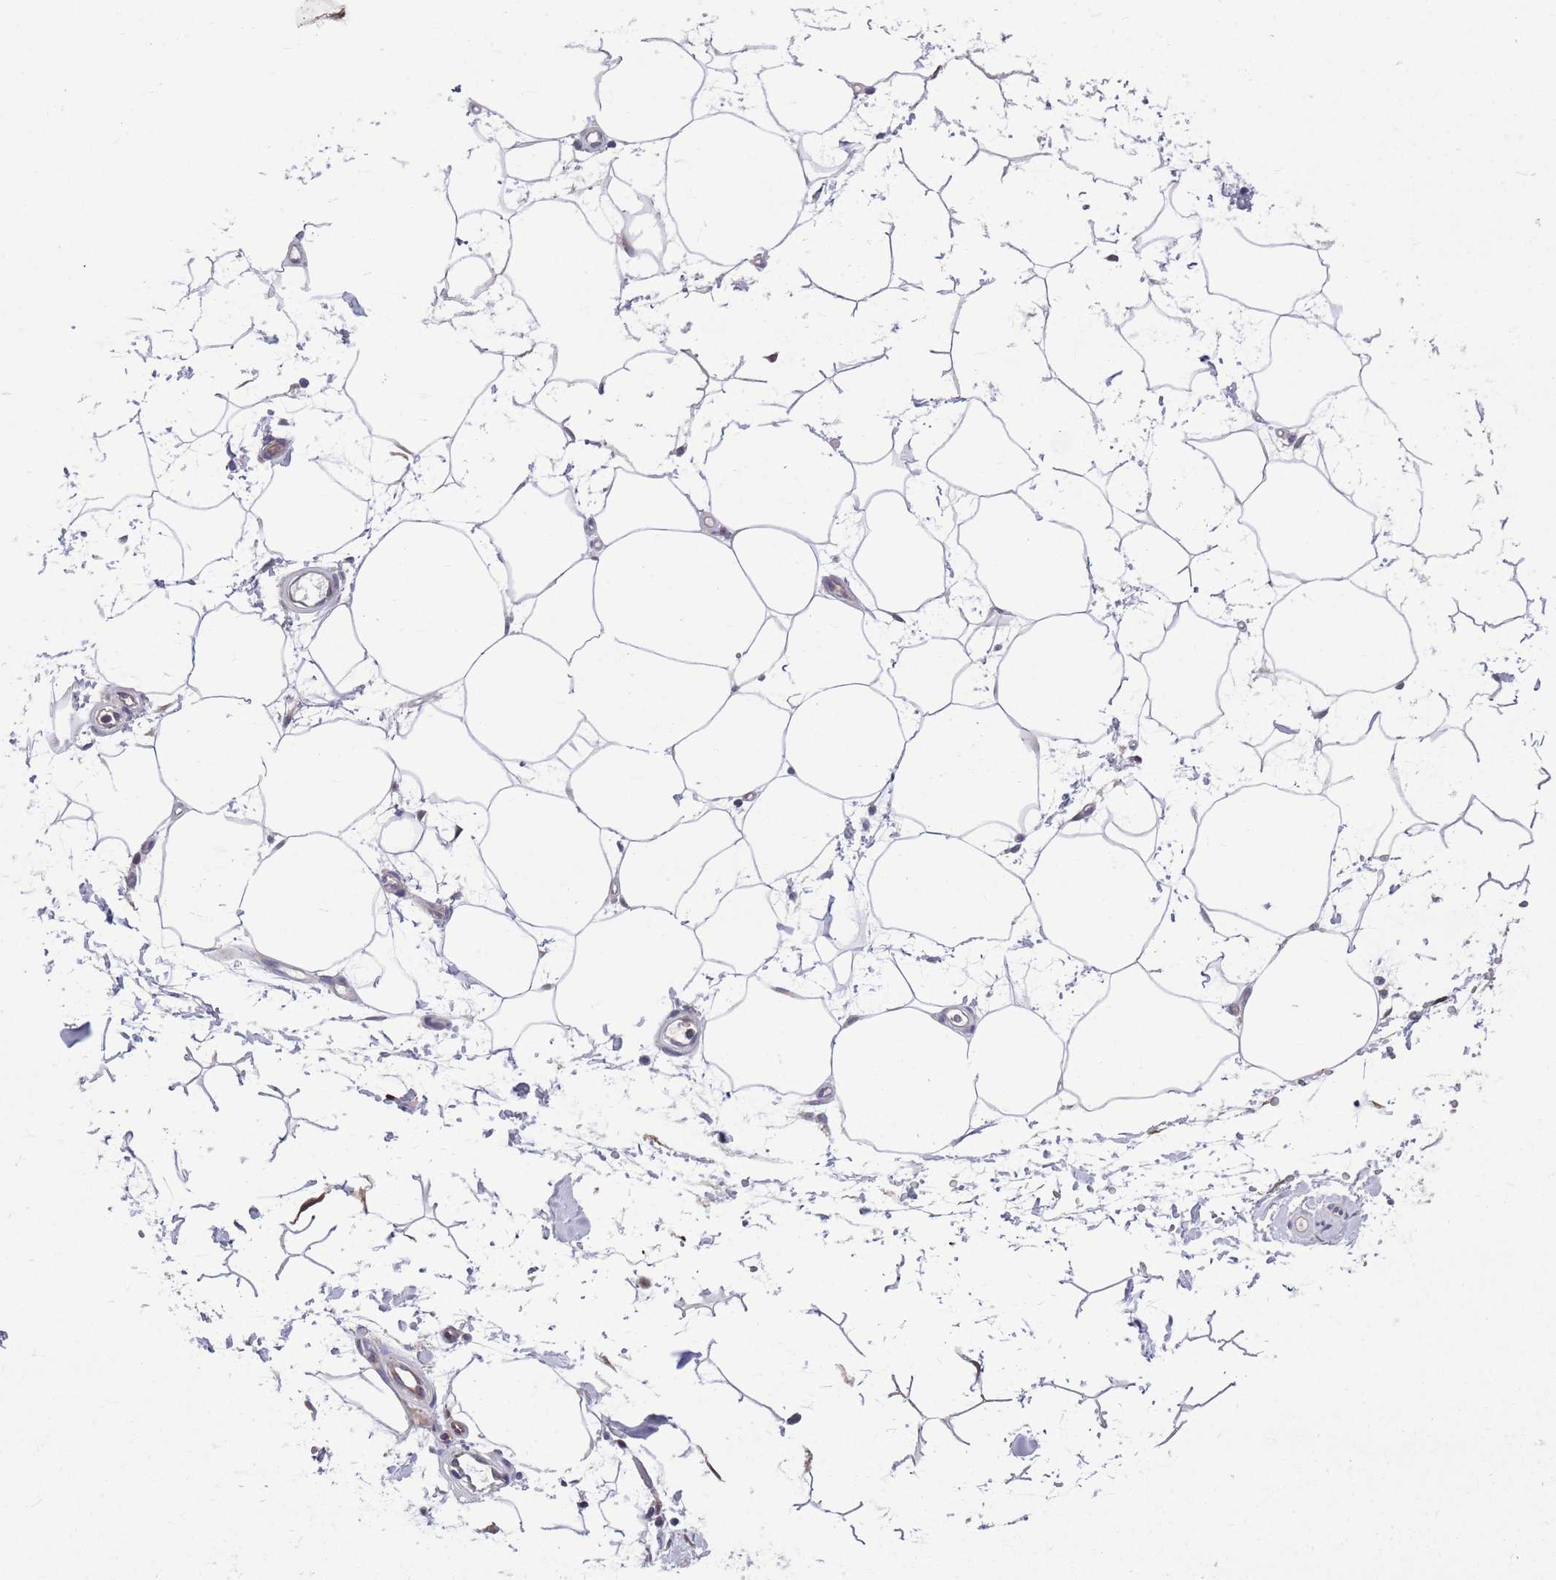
{"staining": {"intensity": "moderate", "quantity": "<25%", "location": "cytoplasmic/membranous"}, "tissue": "adipose tissue", "cell_type": "Adipocytes", "image_type": "normal", "snomed": [{"axis": "morphology", "description": "Normal tissue, NOS"}, {"axis": "topography", "description": "Soft tissue"}, {"axis": "topography", "description": "Adipose tissue"}, {"axis": "topography", "description": "Vascular tissue"}, {"axis": "topography", "description": "Peripheral nerve tissue"}], "caption": "Brown immunohistochemical staining in benign human adipose tissue reveals moderate cytoplasmic/membranous staining in about <25% of adipocytes. (Stains: DAB (3,3'-diaminobenzidine) in brown, nuclei in blue, Microscopy: brightfield microscopy at high magnification).", "gene": "KLHL29", "patient": {"sex": "male", "age": 74}}